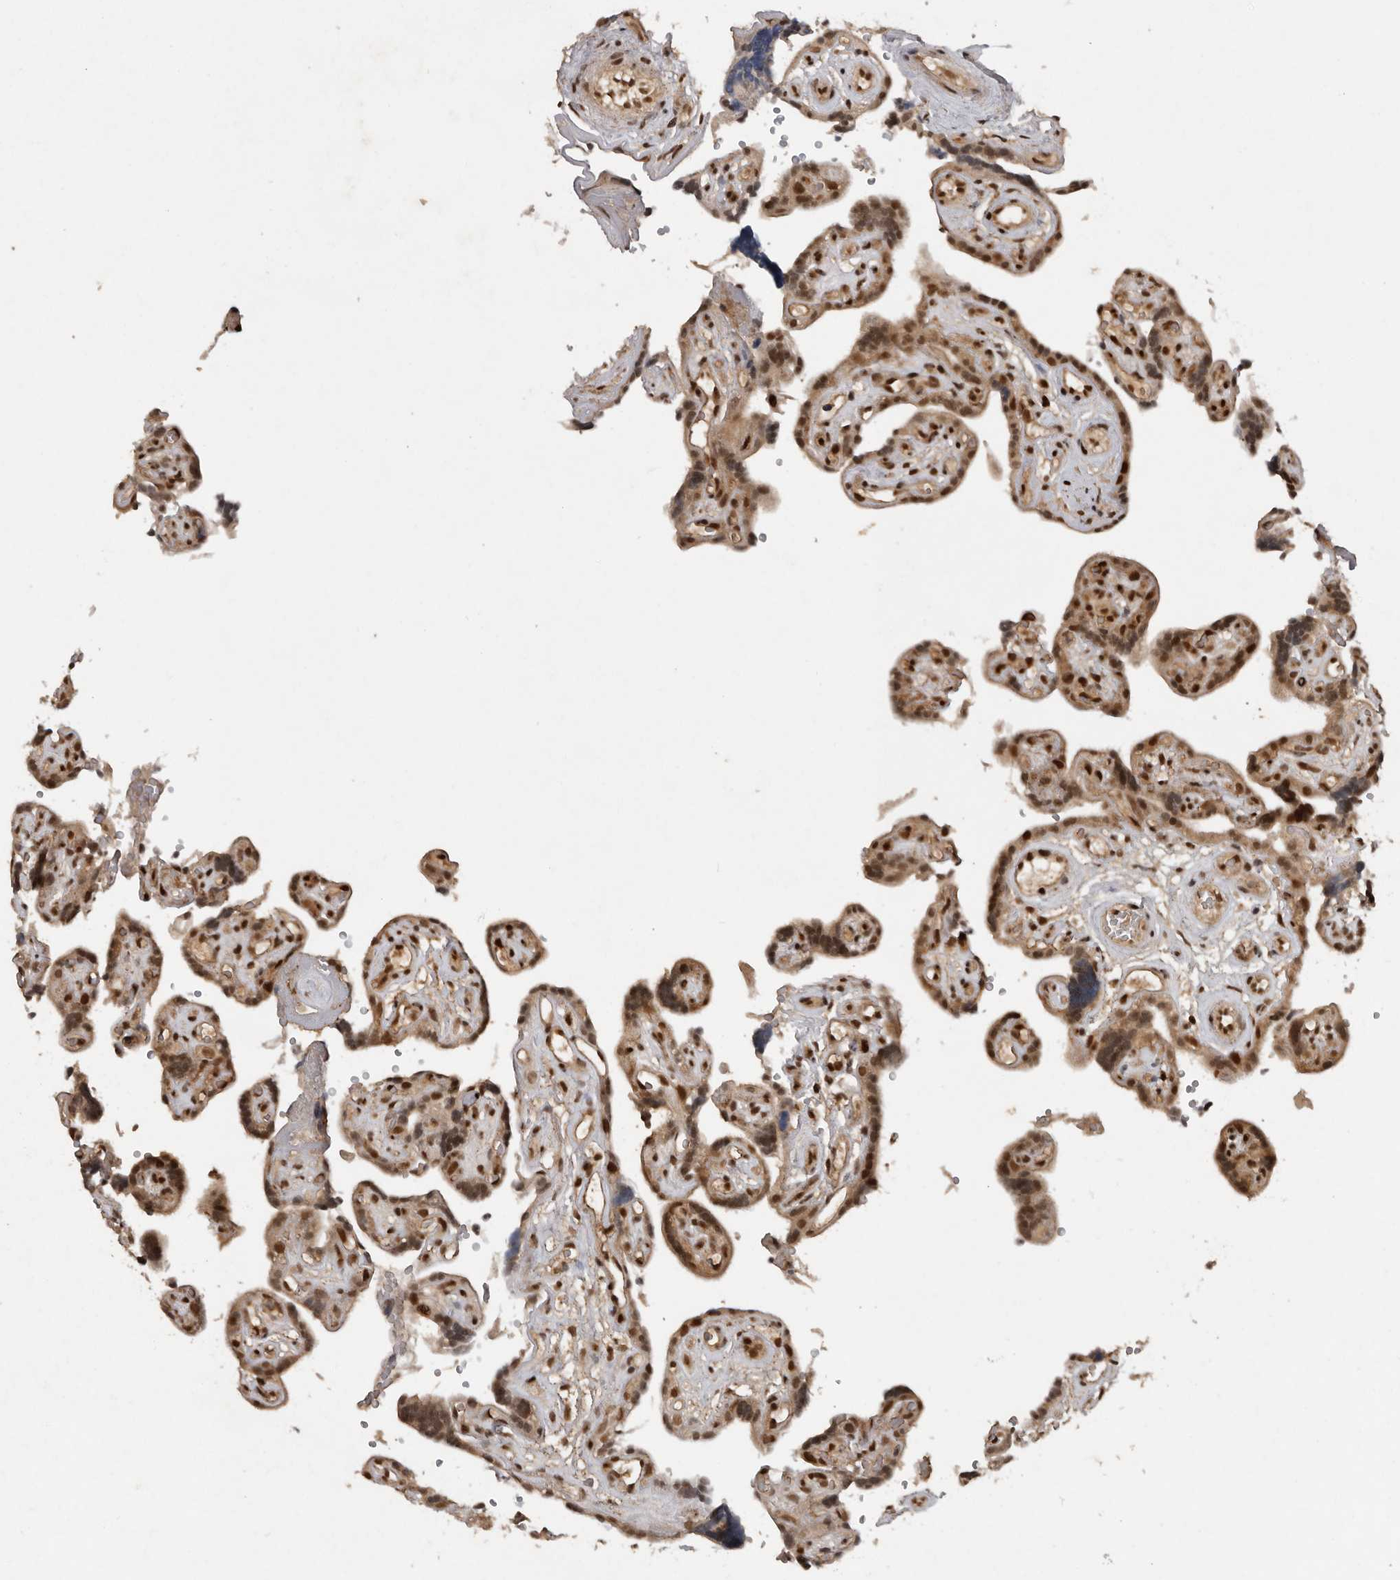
{"staining": {"intensity": "strong", "quantity": ">75%", "location": "cytoplasmic/membranous,nuclear"}, "tissue": "placenta", "cell_type": "Decidual cells", "image_type": "normal", "snomed": [{"axis": "morphology", "description": "Normal tissue, NOS"}, {"axis": "topography", "description": "Placenta"}], "caption": "IHC of unremarkable human placenta demonstrates high levels of strong cytoplasmic/membranous,nuclear positivity in approximately >75% of decidual cells.", "gene": "CDC27", "patient": {"sex": "female", "age": 30}}